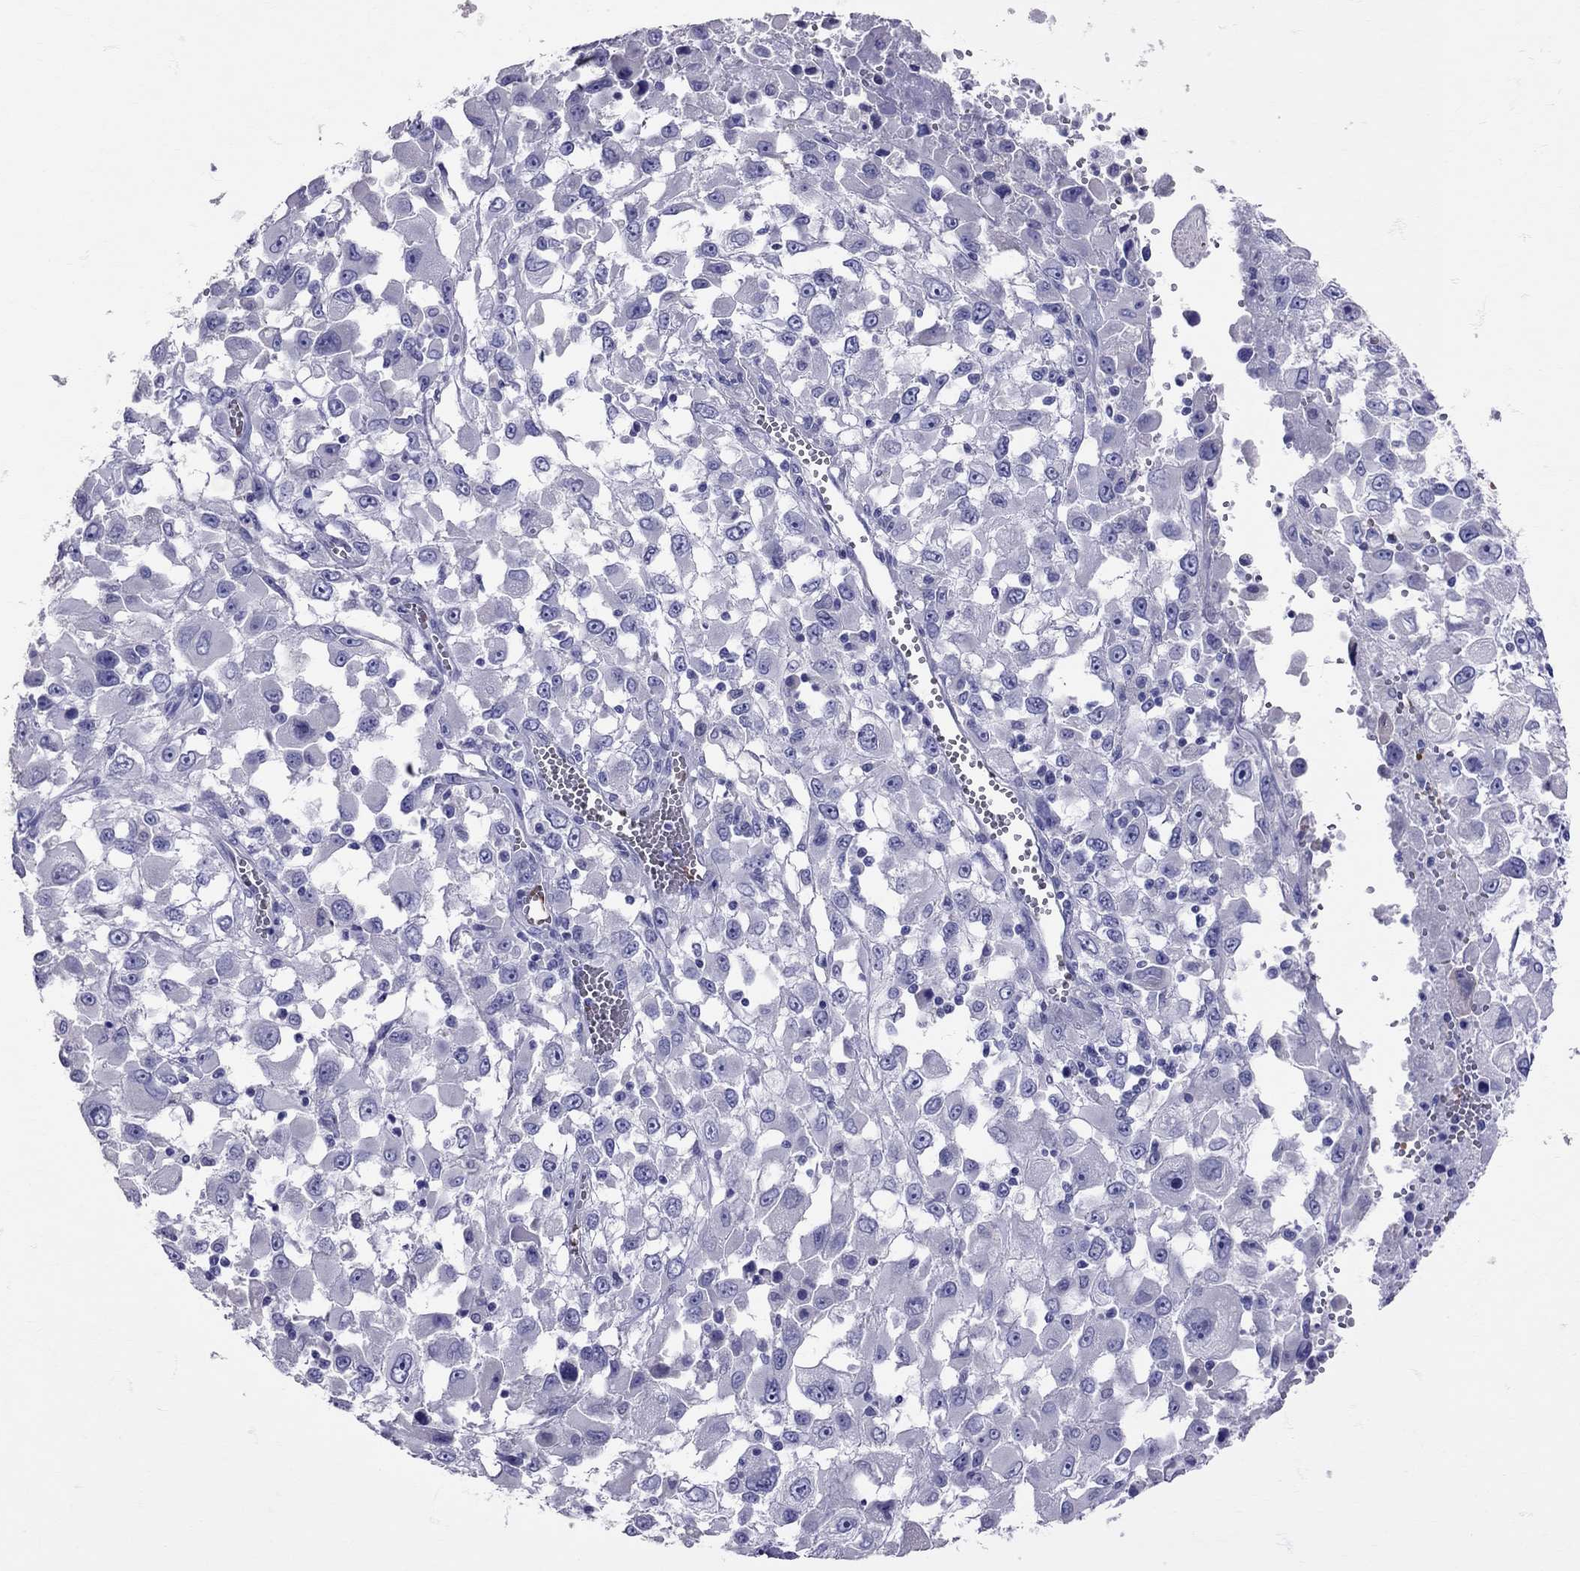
{"staining": {"intensity": "negative", "quantity": "none", "location": "none"}, "tissue": "melanoma", "cell_type": "Tumor cells", "image_type": "cancer", "snomed": [{"axis": "morphology", "description": "Malignant melanoma, Metastatic site"}, {"axis": "topography", "description": "Soft tissue"}], "caption": "Immunohistochemical staining of human melanoma displays no significant staining in tumor cells.", "gene": "TBR1", "patient": {"sex": "male", "age": 50}}